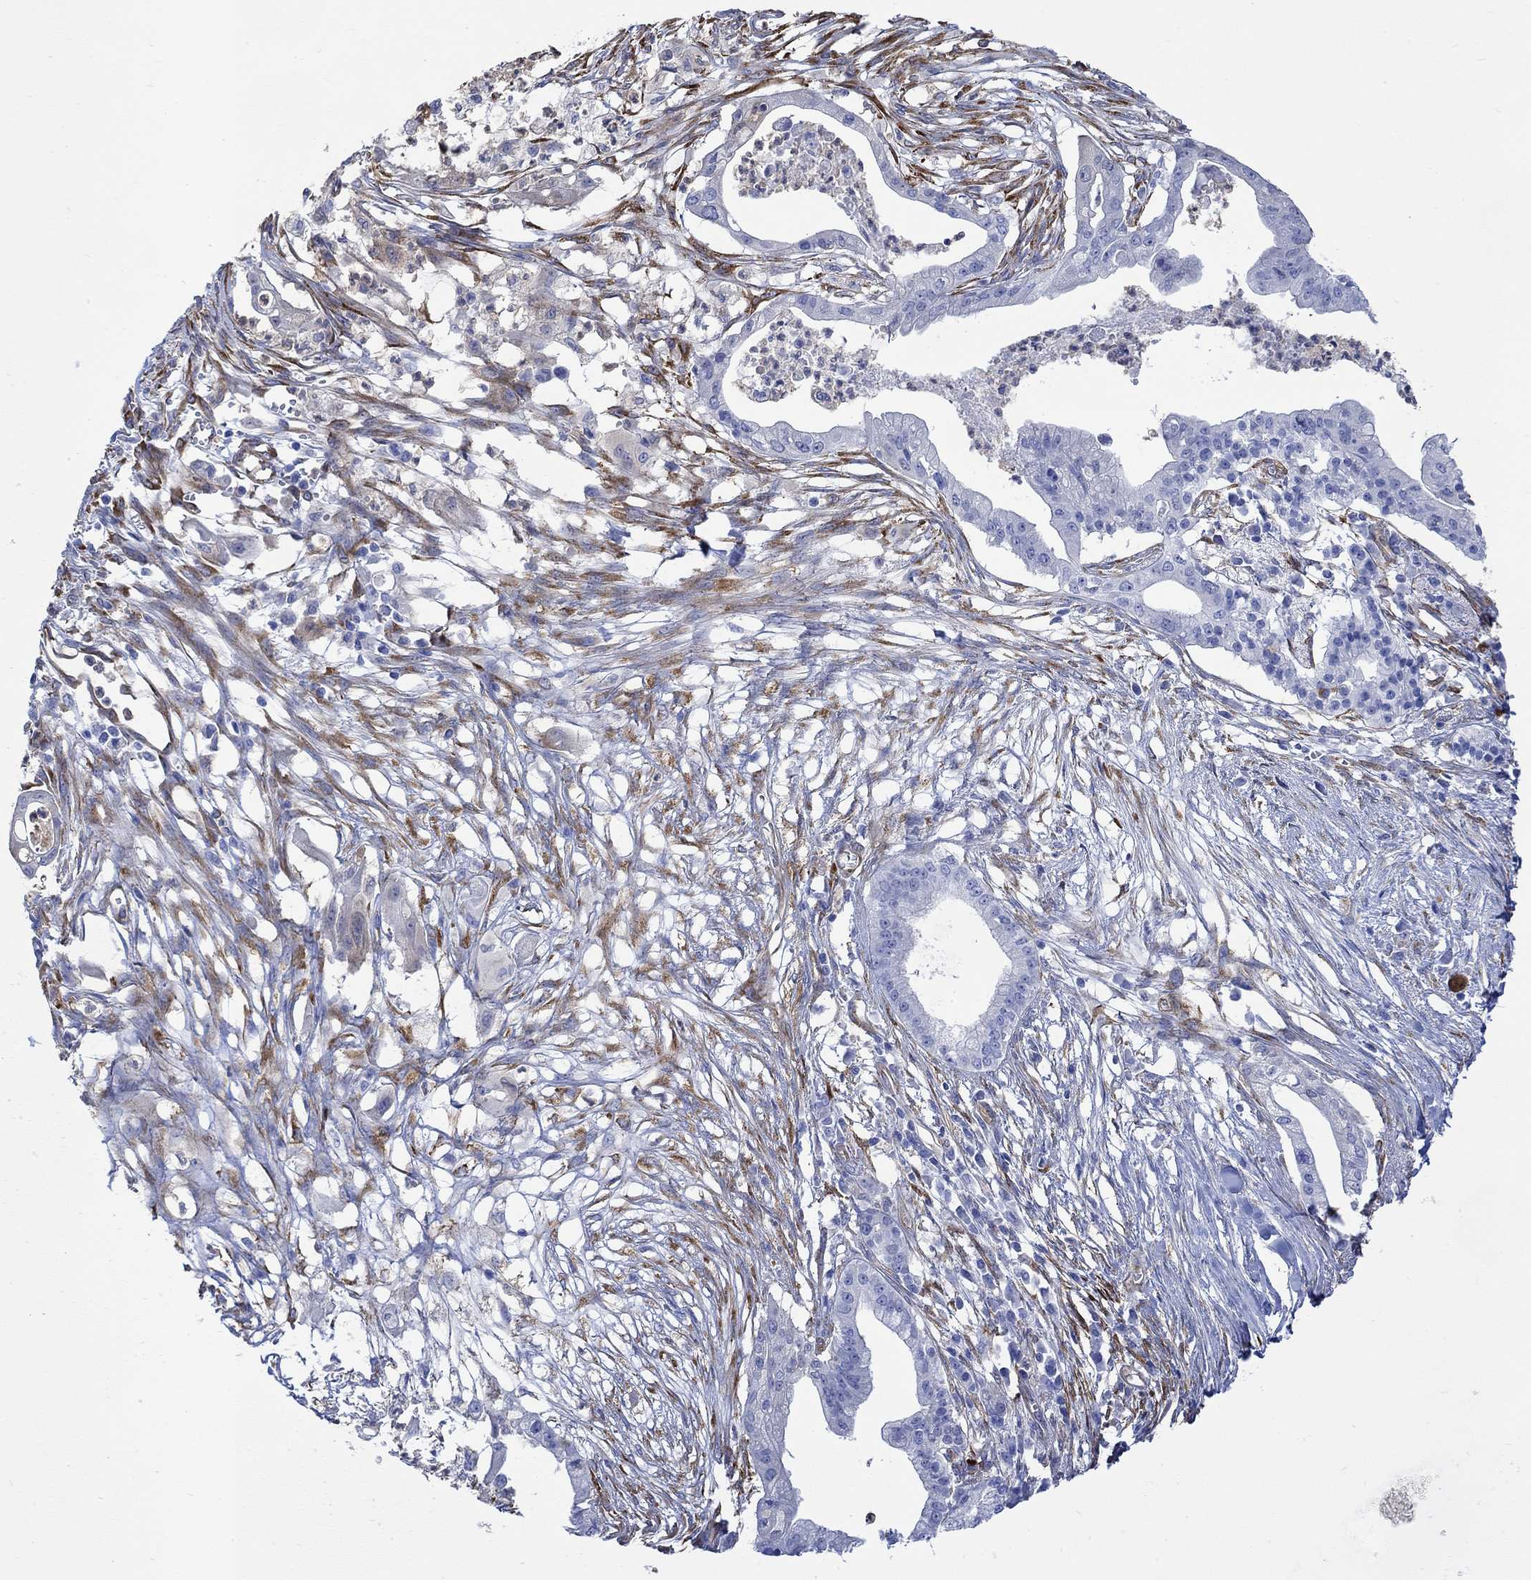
{"staining": {"intensity": "negative", "quantity": "none", "location": "none"}, "tissue": "pancreatic cancer", "cell_type": "Tumor cells", "image_type": "cancer", "snomed": [{"axis": "morphology", "description": "Normal tissue, NOS"}, {"axis": "morphology", "description": "Adenocarcinoma, NOS"}, {"axis": "topography", "description": "Pancreas"}], "caption": "Histopathology image shows no protein positivity in tumor cells of pancreatic adenocarcinoma tissue.", "gene": "TGM2", "patient": {"sex": "female", "age": 58}}